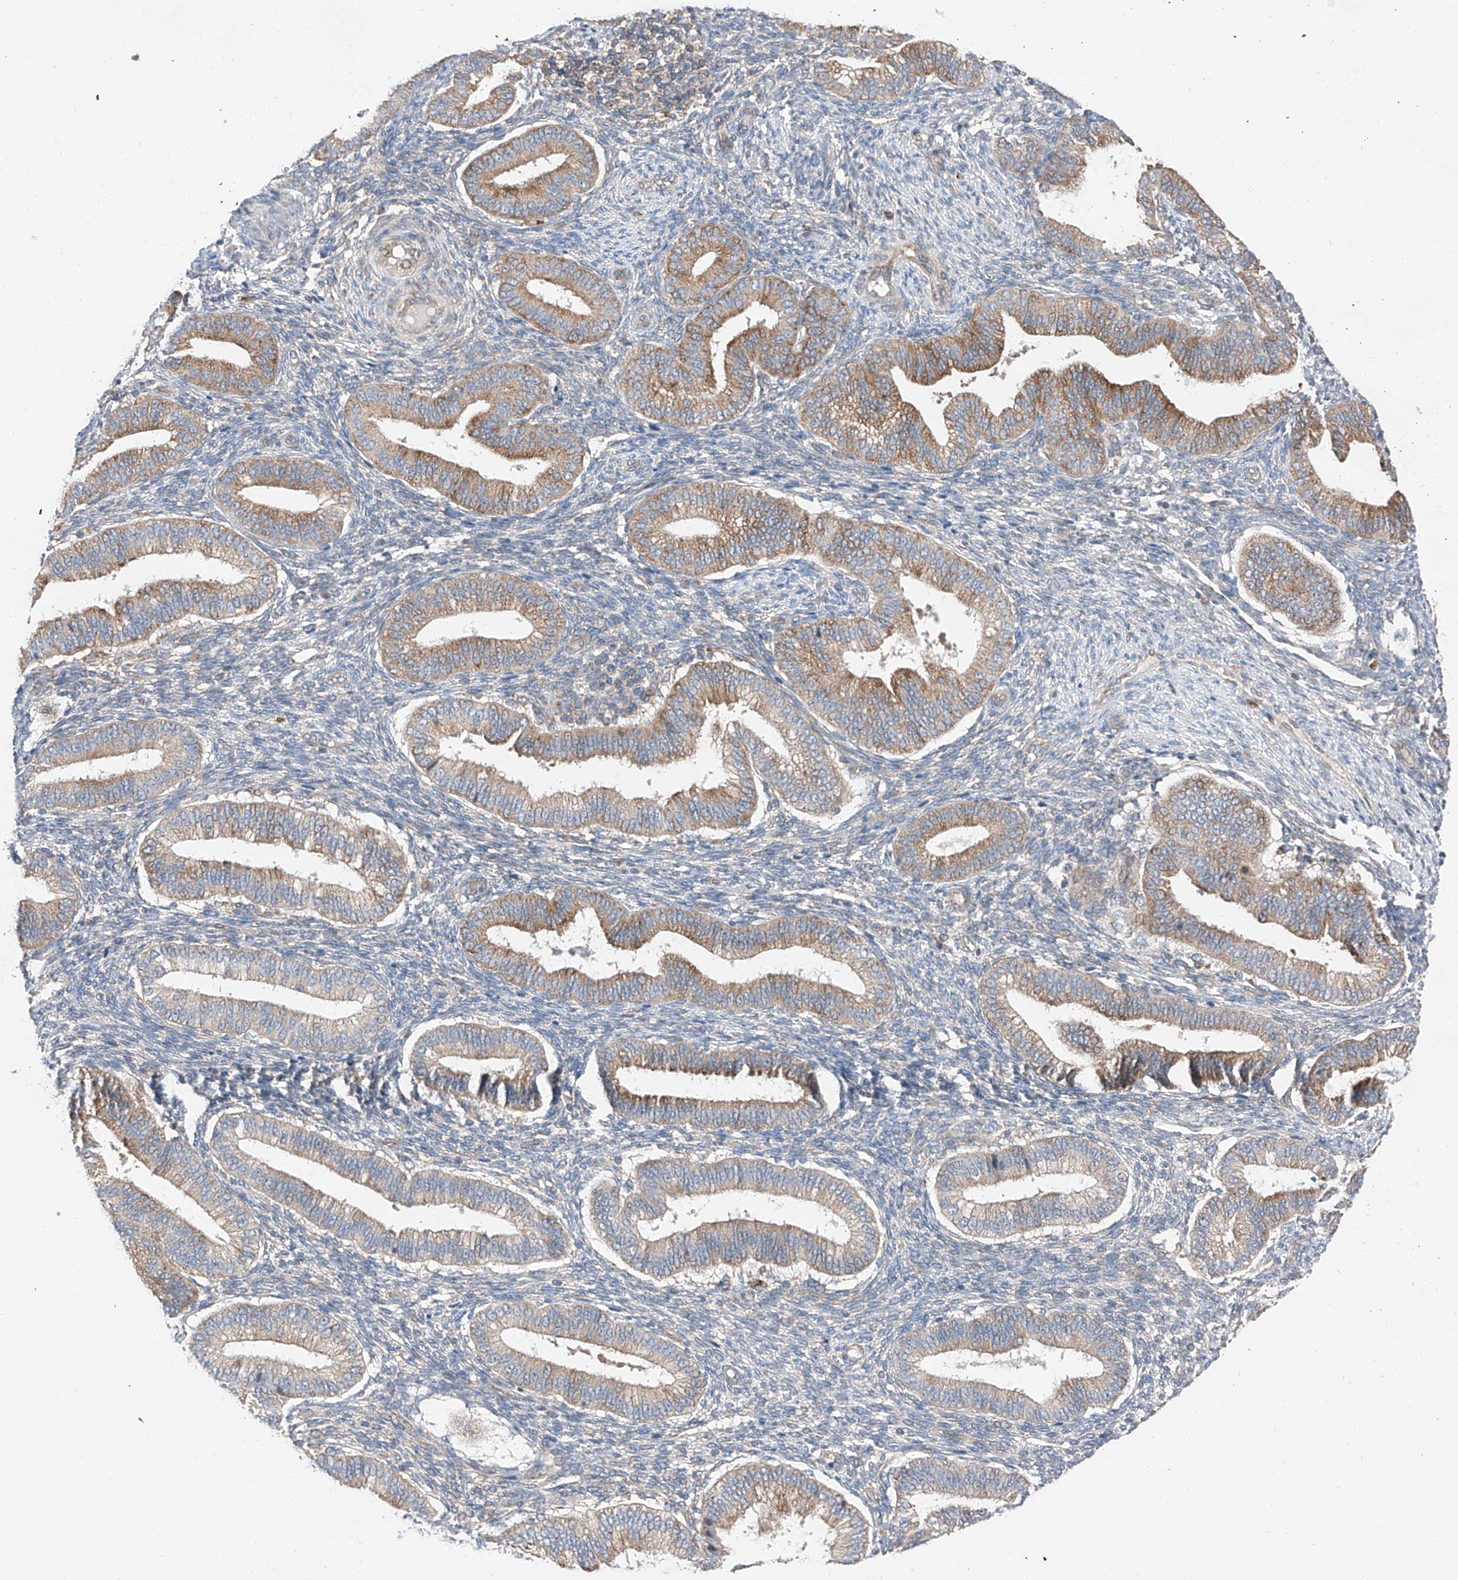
{"staining": {"intensity": "negative", "quantity": "none", "location": "none"}, "tissue": "endometrium", "cell_type": "Cells in endometrial stroma", "image_type": "normal", "snomed": [{"axis": "morphology", "description": "Normal tissue, NOS"}, {"axis": "topography", "description": "Endometrium"}], "caption": "DAB immunohistochemical staining of unremarkable endometrium displays no significant positivity in cells in endometrial stroma. Nuclei are stained in blue.", "gene": "ZC3H15", "patient": {"sex": "female", "age": 39}}